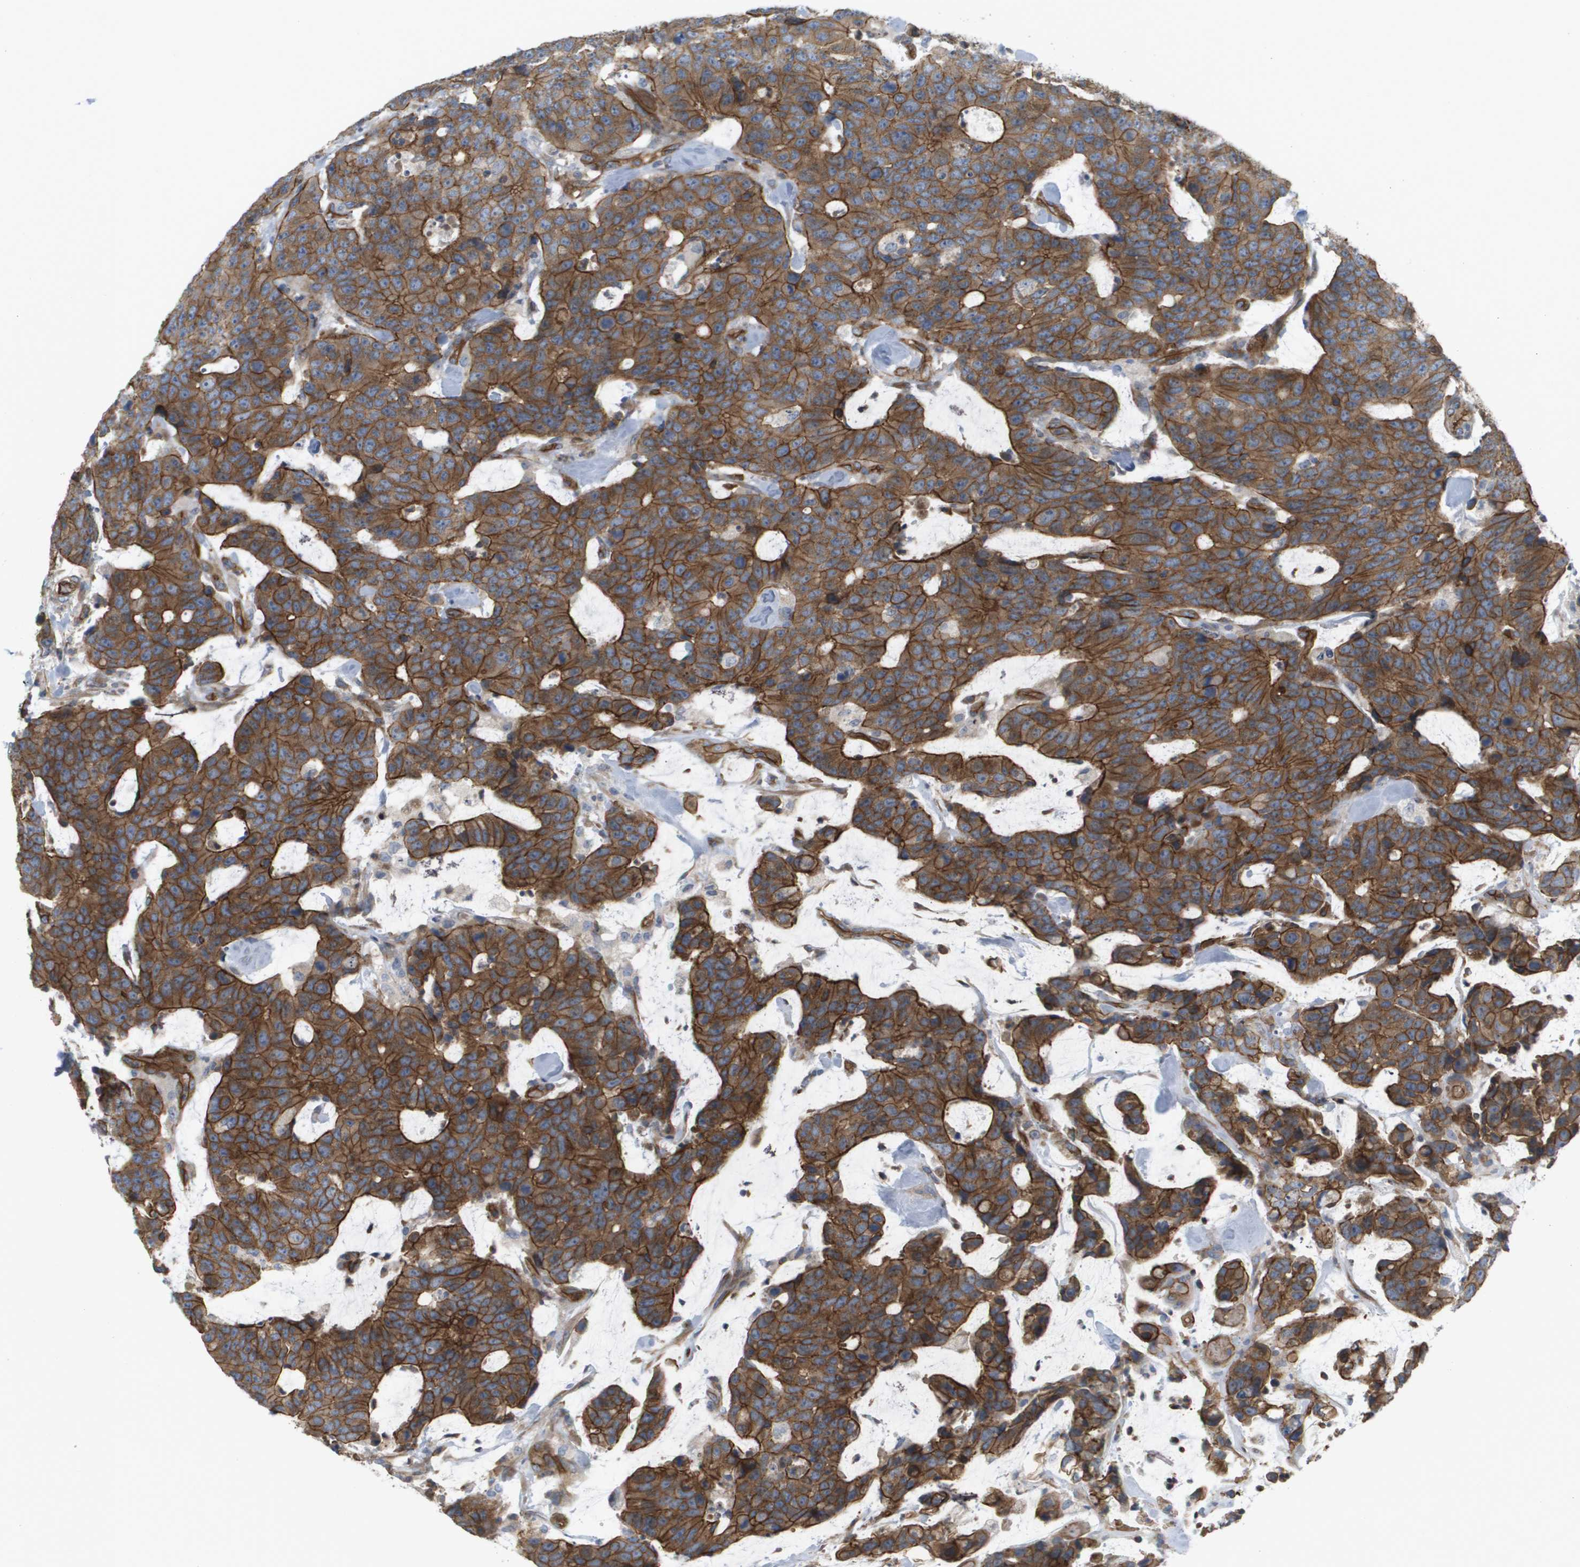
{"staining": {"intensity": "strong", "quantity": ">75%", "location": "cytoplasmic/membranous"}, "tissue": "colorectal cancer", "cell_type": "Tumor cells", "image_type": "cancer", "snomed": [{"axis": "morphology", "description": "Adenocarcinoma, NOS"}, {"axis": "topography", "description": "Colon"}], "caption": "Immunohistochemistry (IHC) staining of adenocarcinoma (colorectal), which demonstrates high levels of strong cytoplasmic/membranous staining in about >75% of tumor cells indicating strong cytoplasmic/membranous protein staining. The staining was performed using DAB (3,3'-diaminobenzidine) (brown) for protein detection and nuclei were counterstained in hematoxylin (blue).", "gene": "SGMS2", "patient": {"sex": "female", "age": 86}}